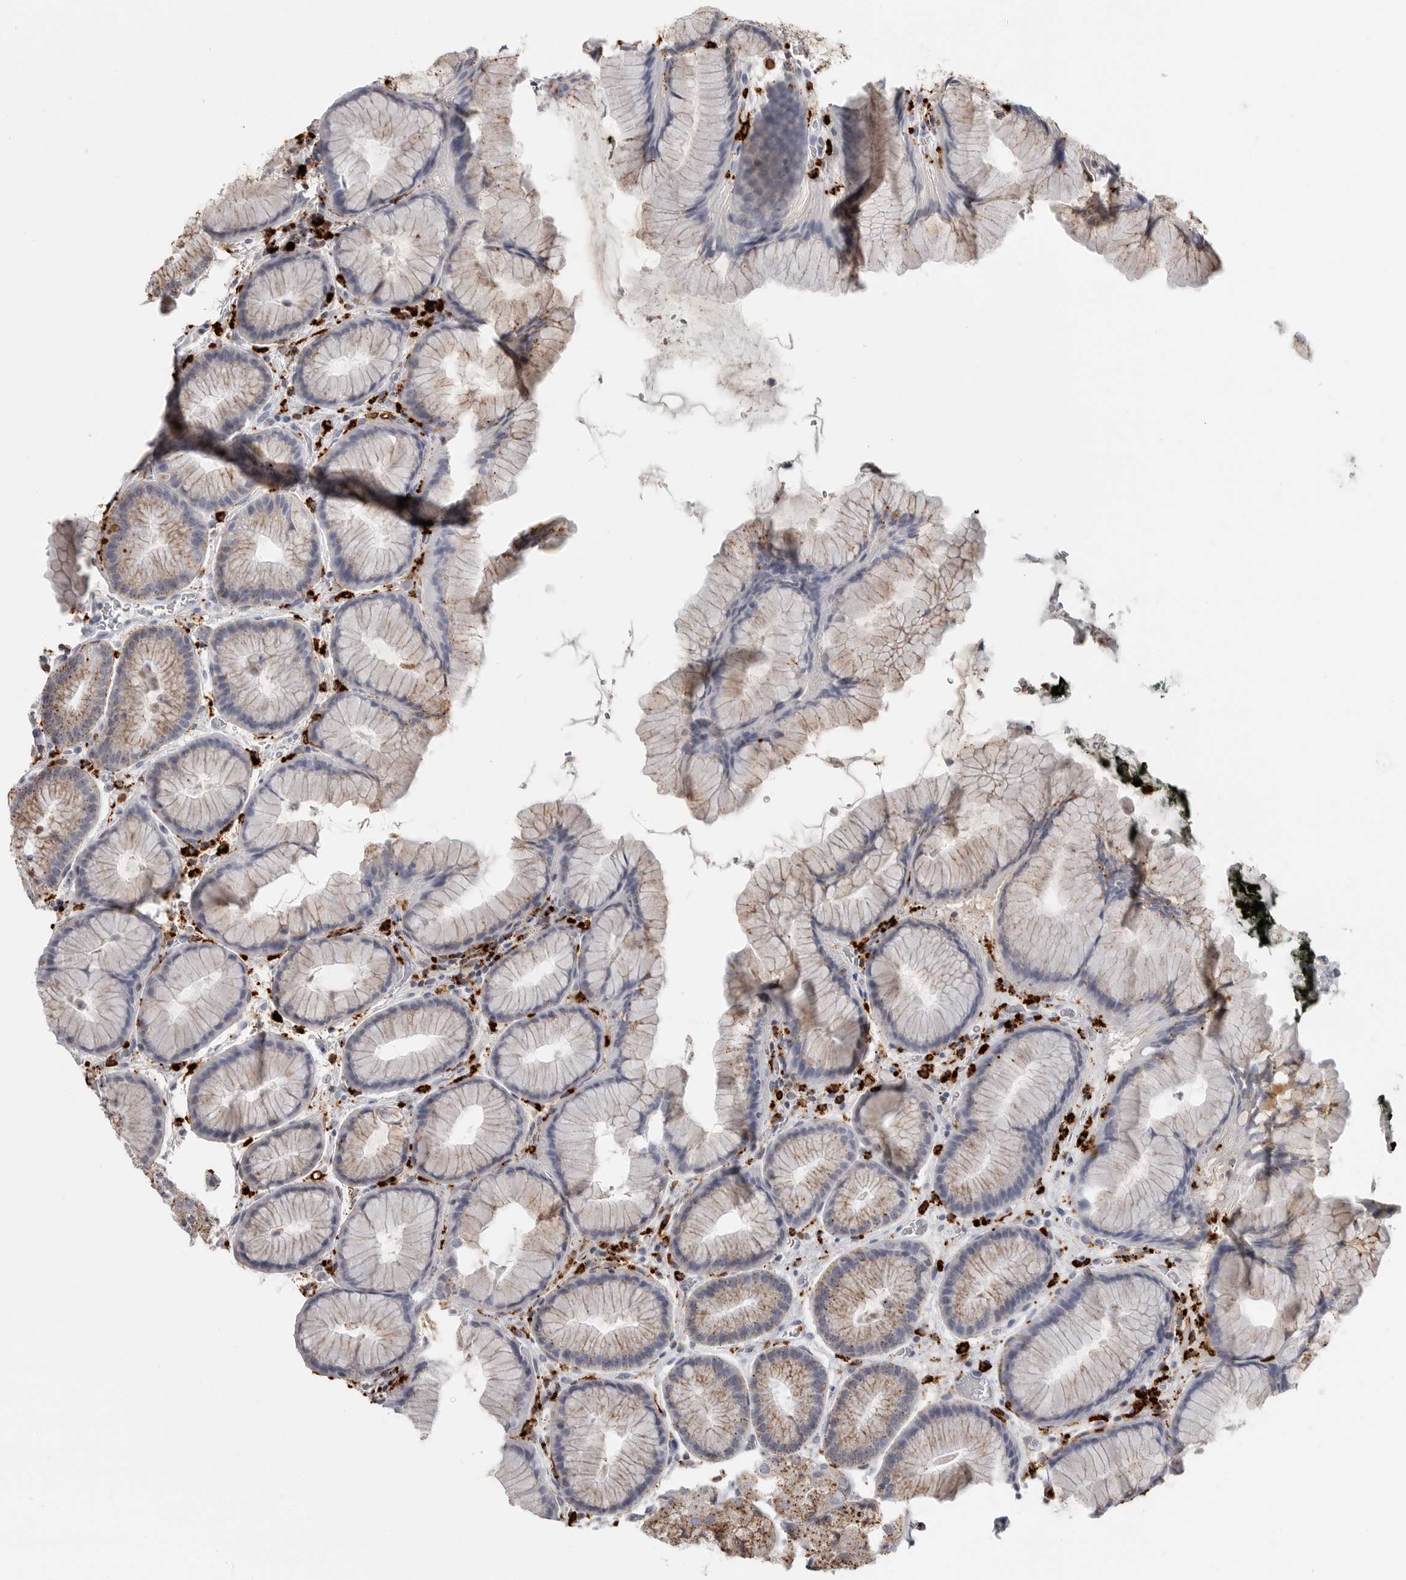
{"staining": {"intensity": "strong", "quantity": "25%-75%", "location": "cytoplasmic/membranous"}, "tissue": "stomach", "cell_type": "Glandular cells", "image_type": "normal", "snomed": [{"axis": "morphology", "description": "Normal tissue, NOS"}, {"axis": "topography", "description": "Stomach, upper"}, {"axis": "topography", "description": "Stomach"}], "caption": "IHC histopathology image of benign stomach: stomach stained using immunohistochemistry displays high levels of strong protein expression localized specifically in the cytoplasmic/membranous of glandular cells, appearing as a cytoplasmic/membranous brown color.", "gene": "IFI30", "patient": {"sex": "male", "age": 48}}